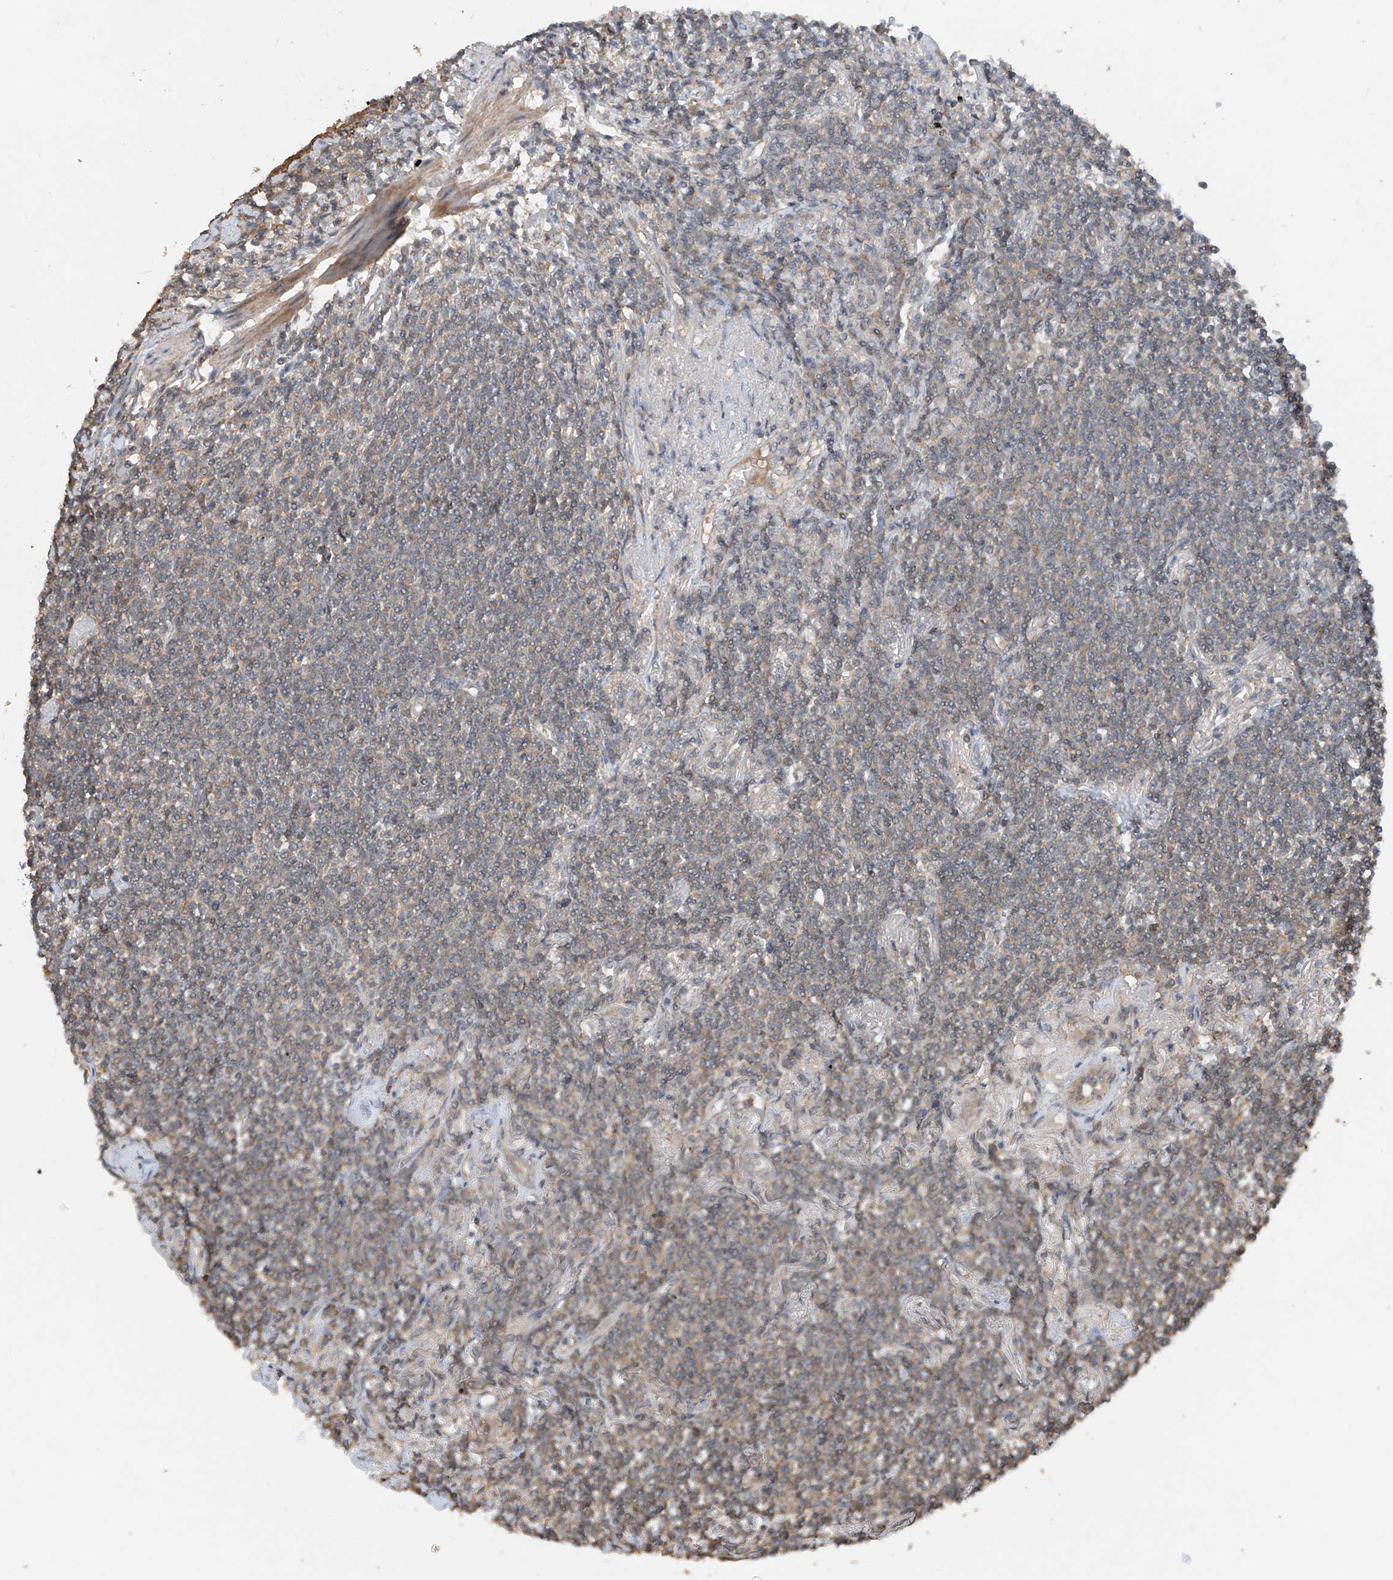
{"staining": {"intensity": "negative", "quantity": "none", "location": "none"}, "tissue": "lymphoma", "cell_type": "Tumor cells", "image_type": "cancer", "snomed": [{"axis": "morphology", "description": "Malignant lymphoma, non-Hodgkin's type, Low grade"}, {"axis": "topography", "description": "Lung"}], "caption": "The micrograph exhibits no staining of tumor cells in malignant lymphoma, non-Hodgkin's type (low-grade).", "gene": "RPAIN", "patient": {"sex": "female", "age": 71}}